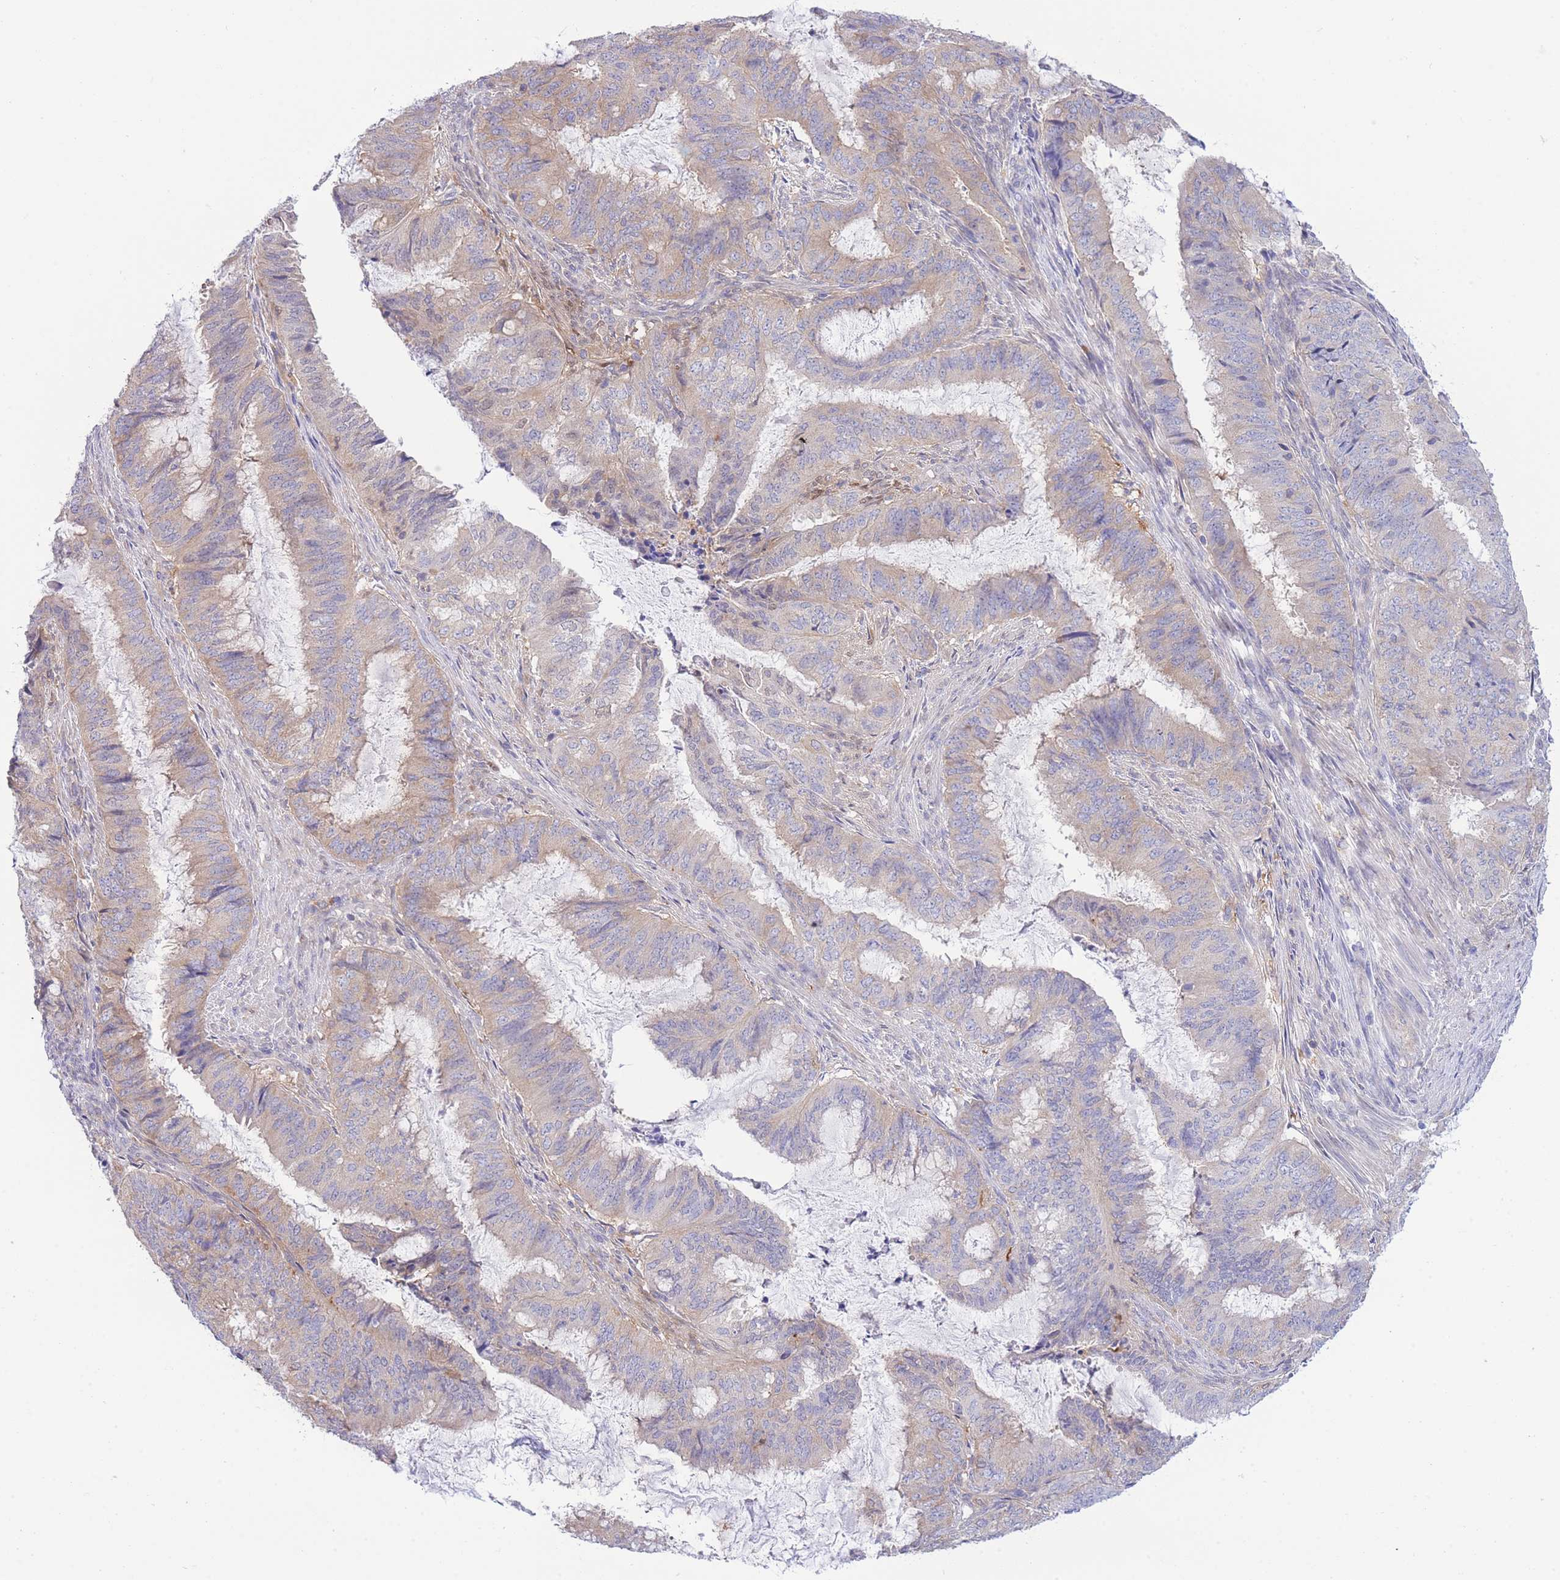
{"staining": {"intensity": "weak", "quantity": "25%-75%", "location": "cytoplasmic/membranous,nuclear"}, "tissue": "endometrial cancer", "cell_type": "Tumor cells", "image_type": "cancer", "snomed": [{"axis": "morphology", "description": "Adenocarcinoma, NOS"}, {"axis": "topography", "description": "Endometrium"}], "caption": "DAB immunohistochemical staining of human endometrial adenocarcinoma displays weak cytoplasmic/membranous and nuclear protein positivity in approximately 25%-75% of tumor cells. (brown staining indicates protein expression, while blue staining denotes nuclei).", "gene": "NAMPT", "patient": {"sex": "female", "age": 51}}